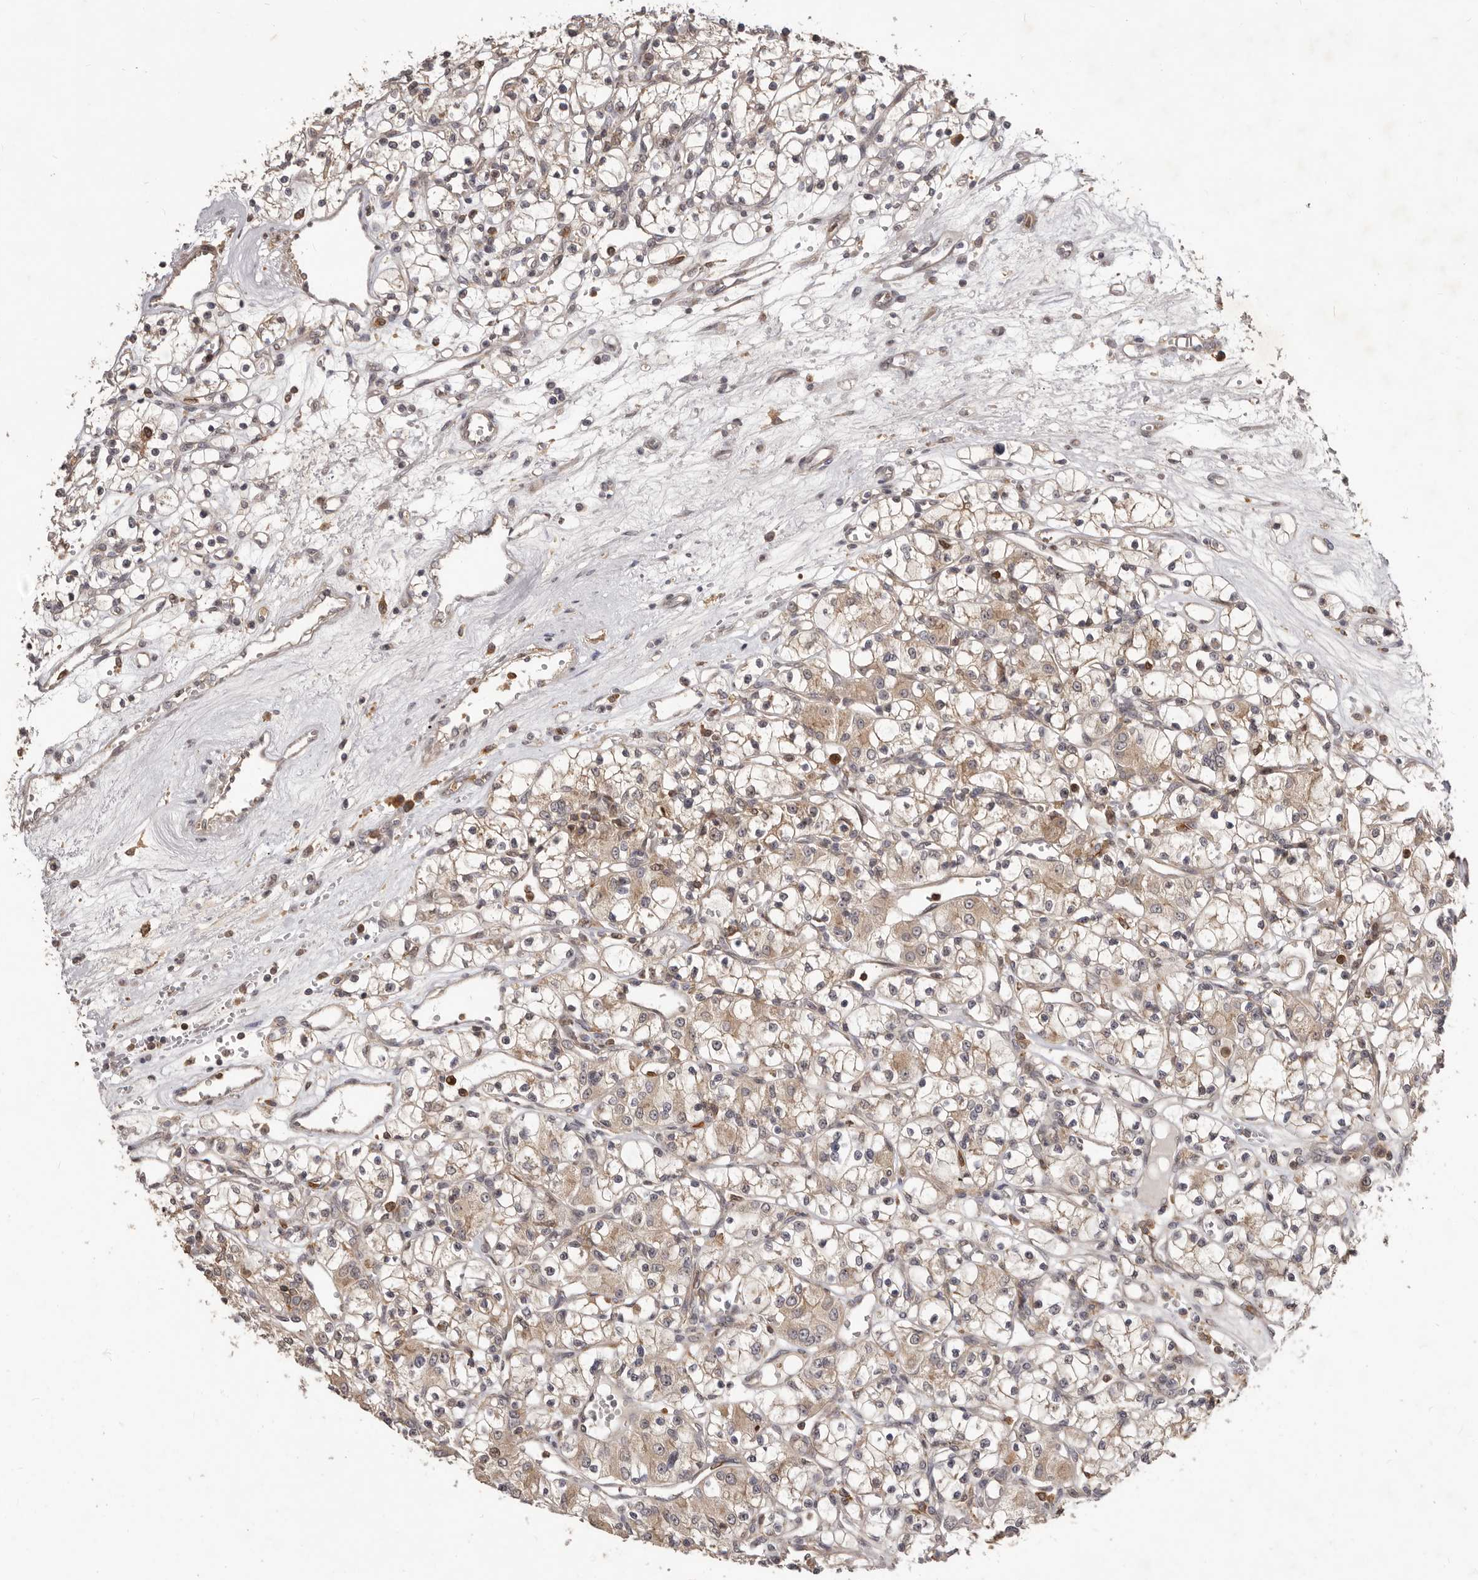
{"staining": {"intensity": "weak", "quantity": ">75%", "location": "cytoplasmic/membranous"}, "tissue": "renal cancer", "cell_type": "Tumor cells", "image_type": "cancer", "snomed": [{"axis": "morphology", "description": "Adenocarcinoma, NOS"}, {"axis": "topography", "description": "Kidney"}], "caption": "DAB immunohistochemical staining of adenocarcinoma (renal) shows weak cytoplasmic/membranous protein staining in approximately >75% of tumor cells.", "gene": "RNF187", "patient": {"sex": "female", "age": 59}}